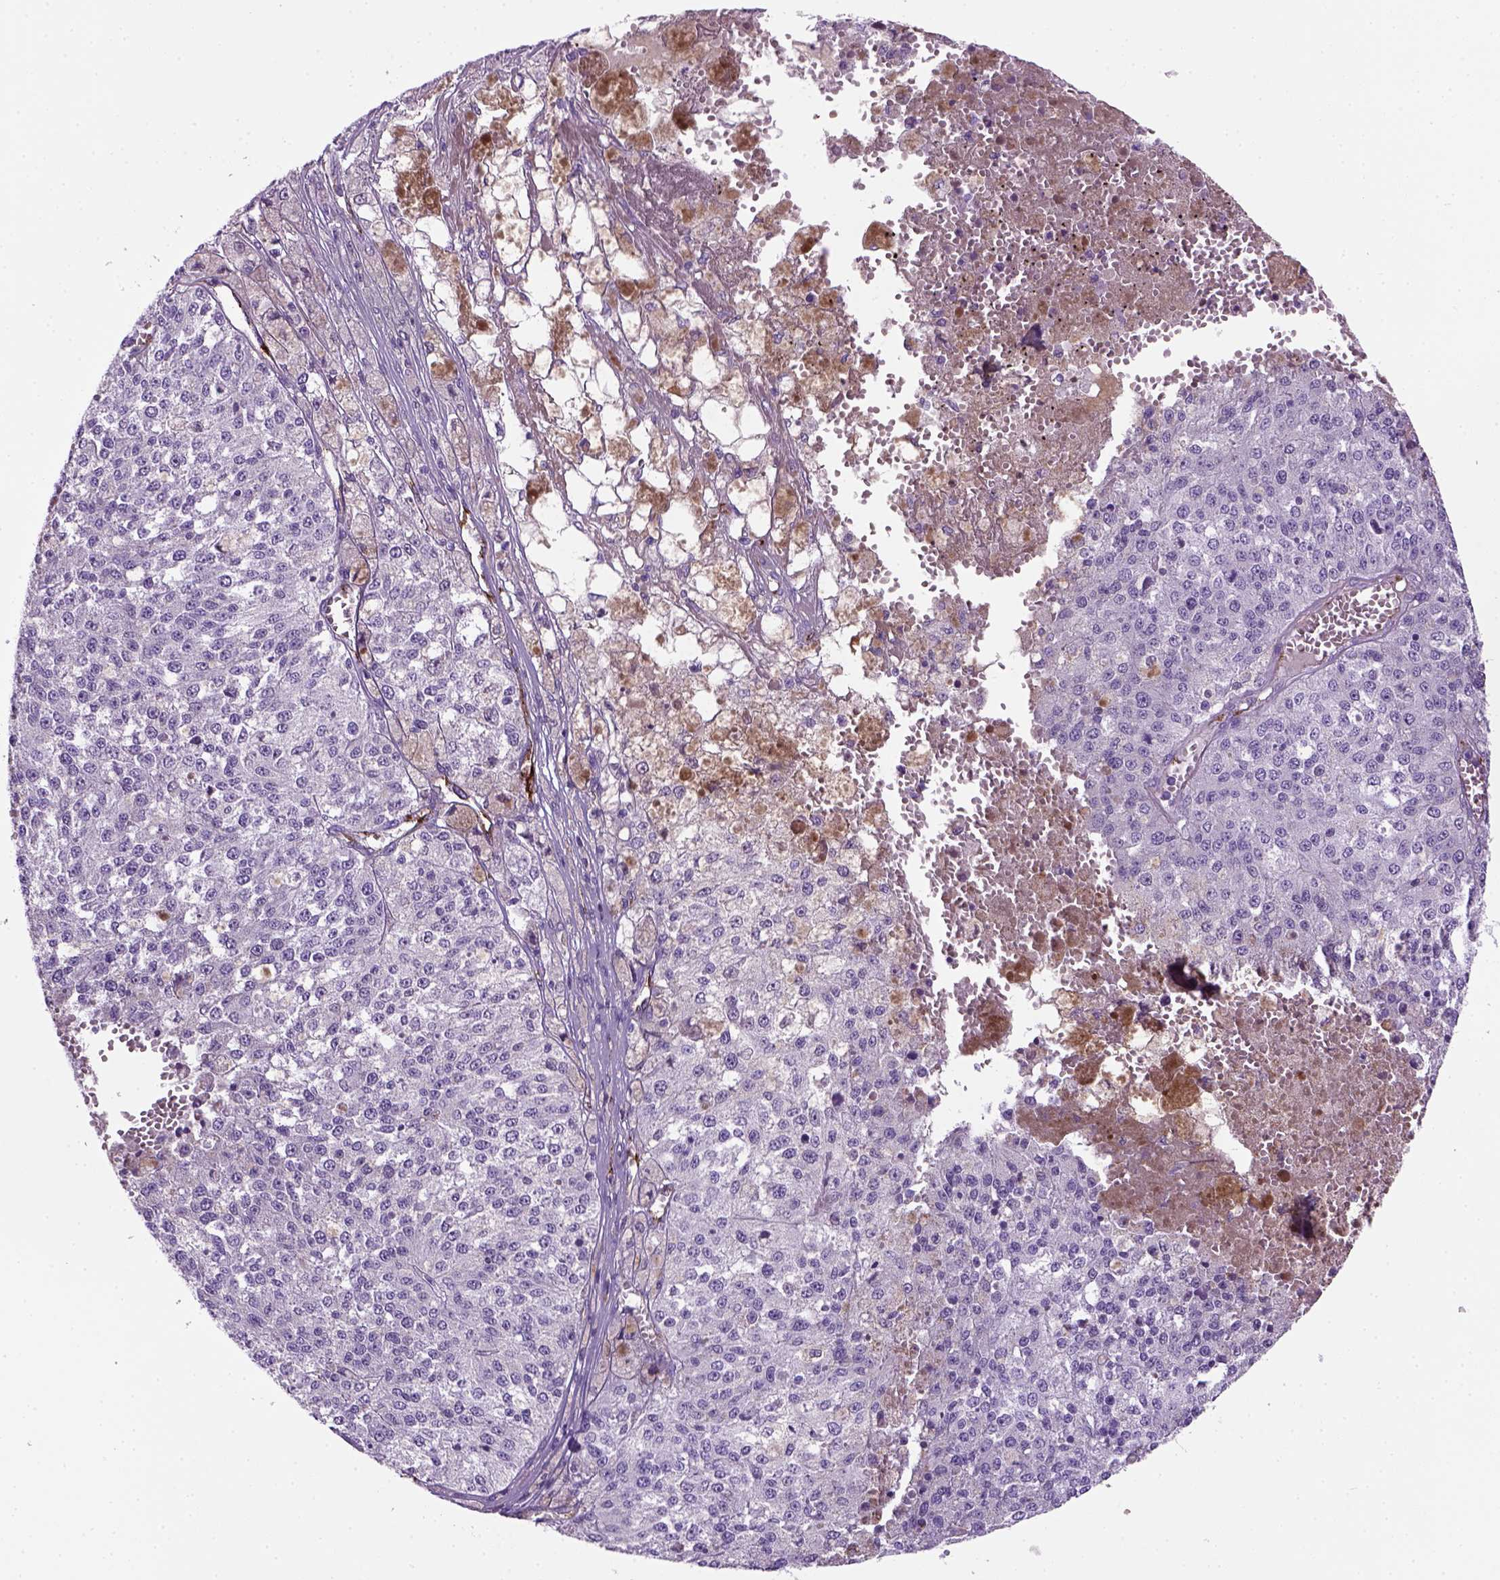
{"staining": {"intensity": "negative", "quantity": "none", "location": "none"}, "tissue": "melanoma", "cell_type": "Tumor cells", "image_type": "cancer", "snomed": [{"axis": "morphology", "description": "Malignant melanoma, Metastatic site"}, {"axis": "topography", "description": "Lymph node"}], "caption": "Immunohistochemistry (IHC) image of human melanoma stained for a protein (brown), which reveals no positivity in tumor cells.", "gene": "VWF", "patient": {"sex": "female", "age": 64}}